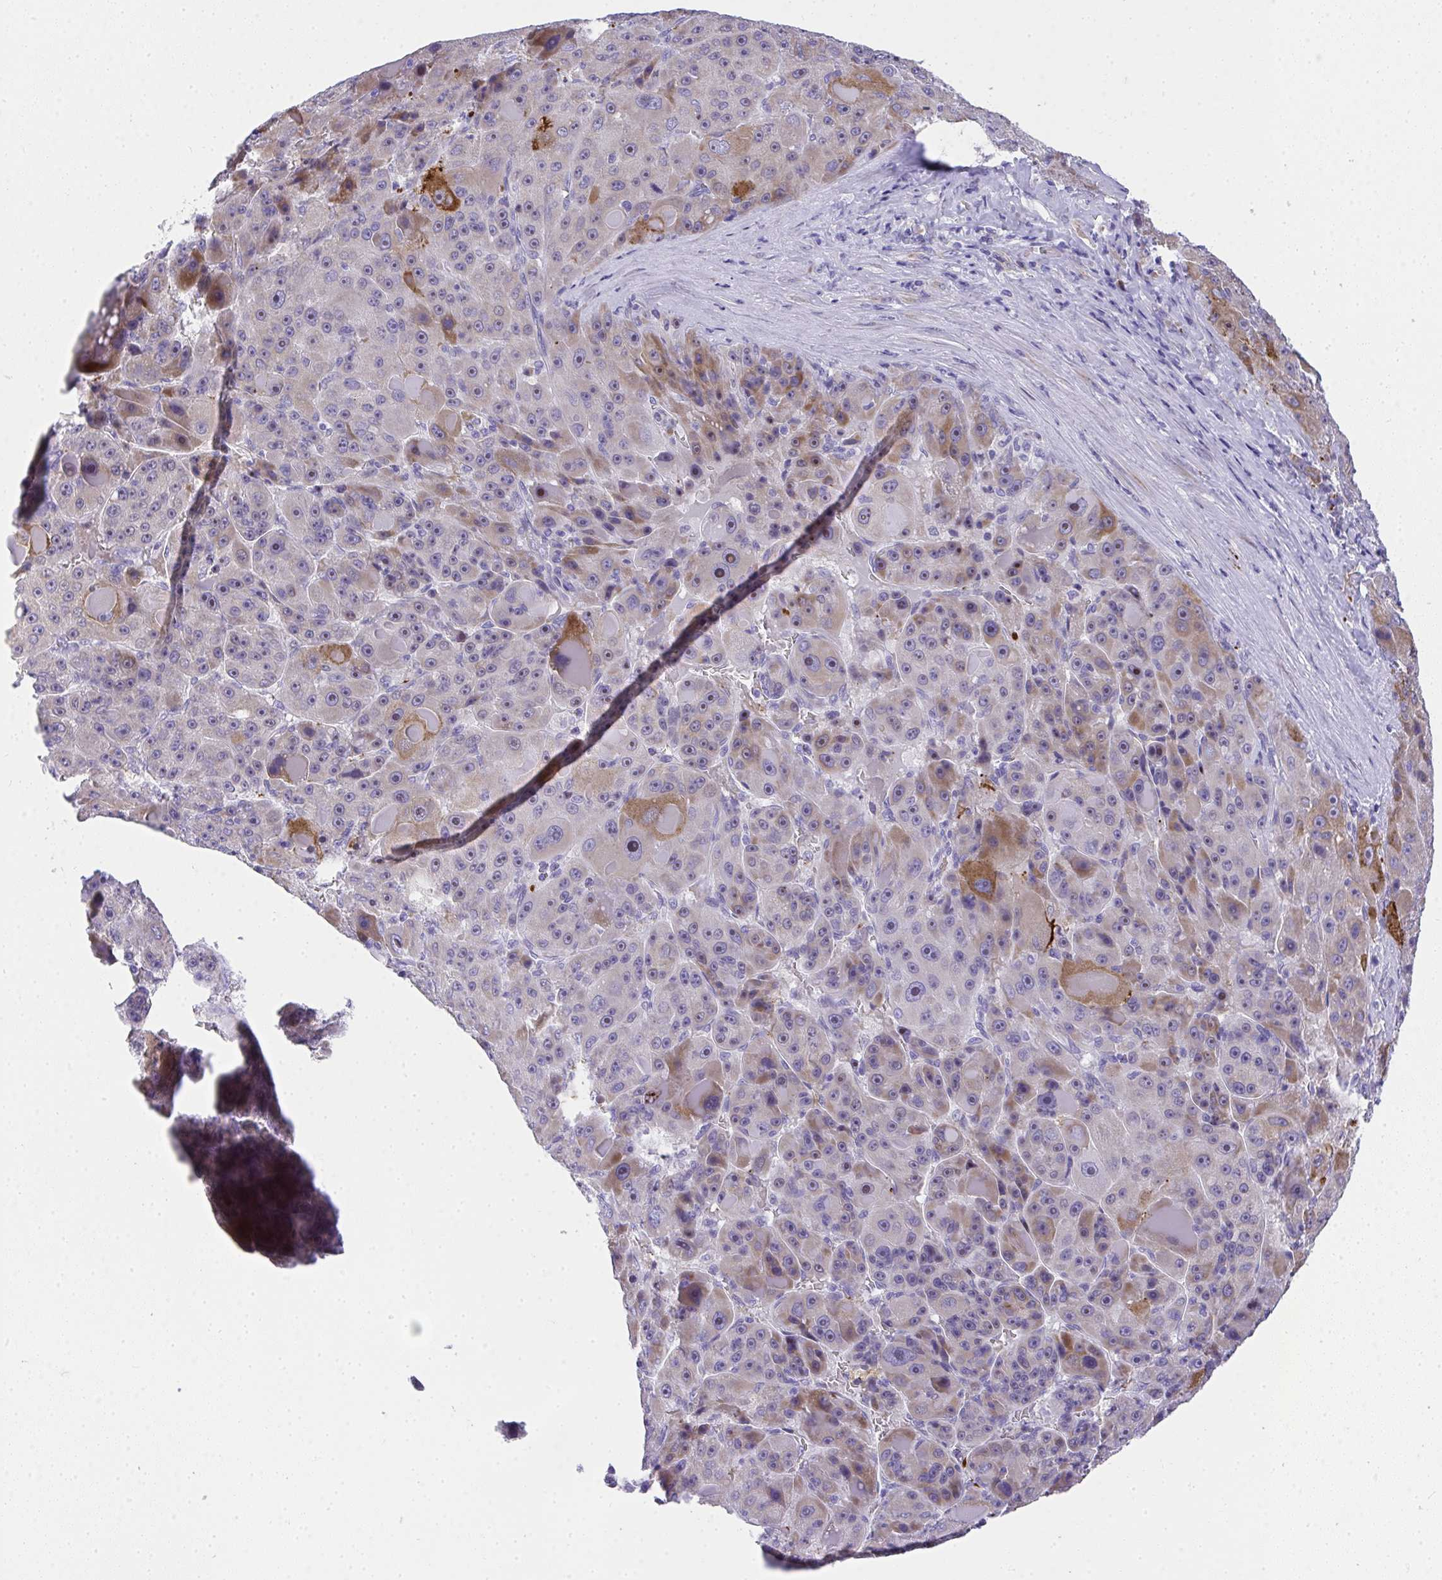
{"staining": {"intensity": "moderate", "quantity": "<25%", "location": "cytoplasmic/membranous"}, "tissue": "liver cancer", "cell_type": "Tumor cells", "image_type": "cancer", "snomed": [{"axis": "morphology", "description": "Carcinoma, Hepatocellular, NOS"}, {"axis": "topography", "description": "Liver"}], "caption": "About <25% of tumor cells in hepatocellular carcinoma (liver) demonstrate moderate cytoplasmic/membranous protein positivity as visualized by brown immunohistochemical staining.", "gene": "ADRA2C", "patient": {"sex": "male", "age": 76}}